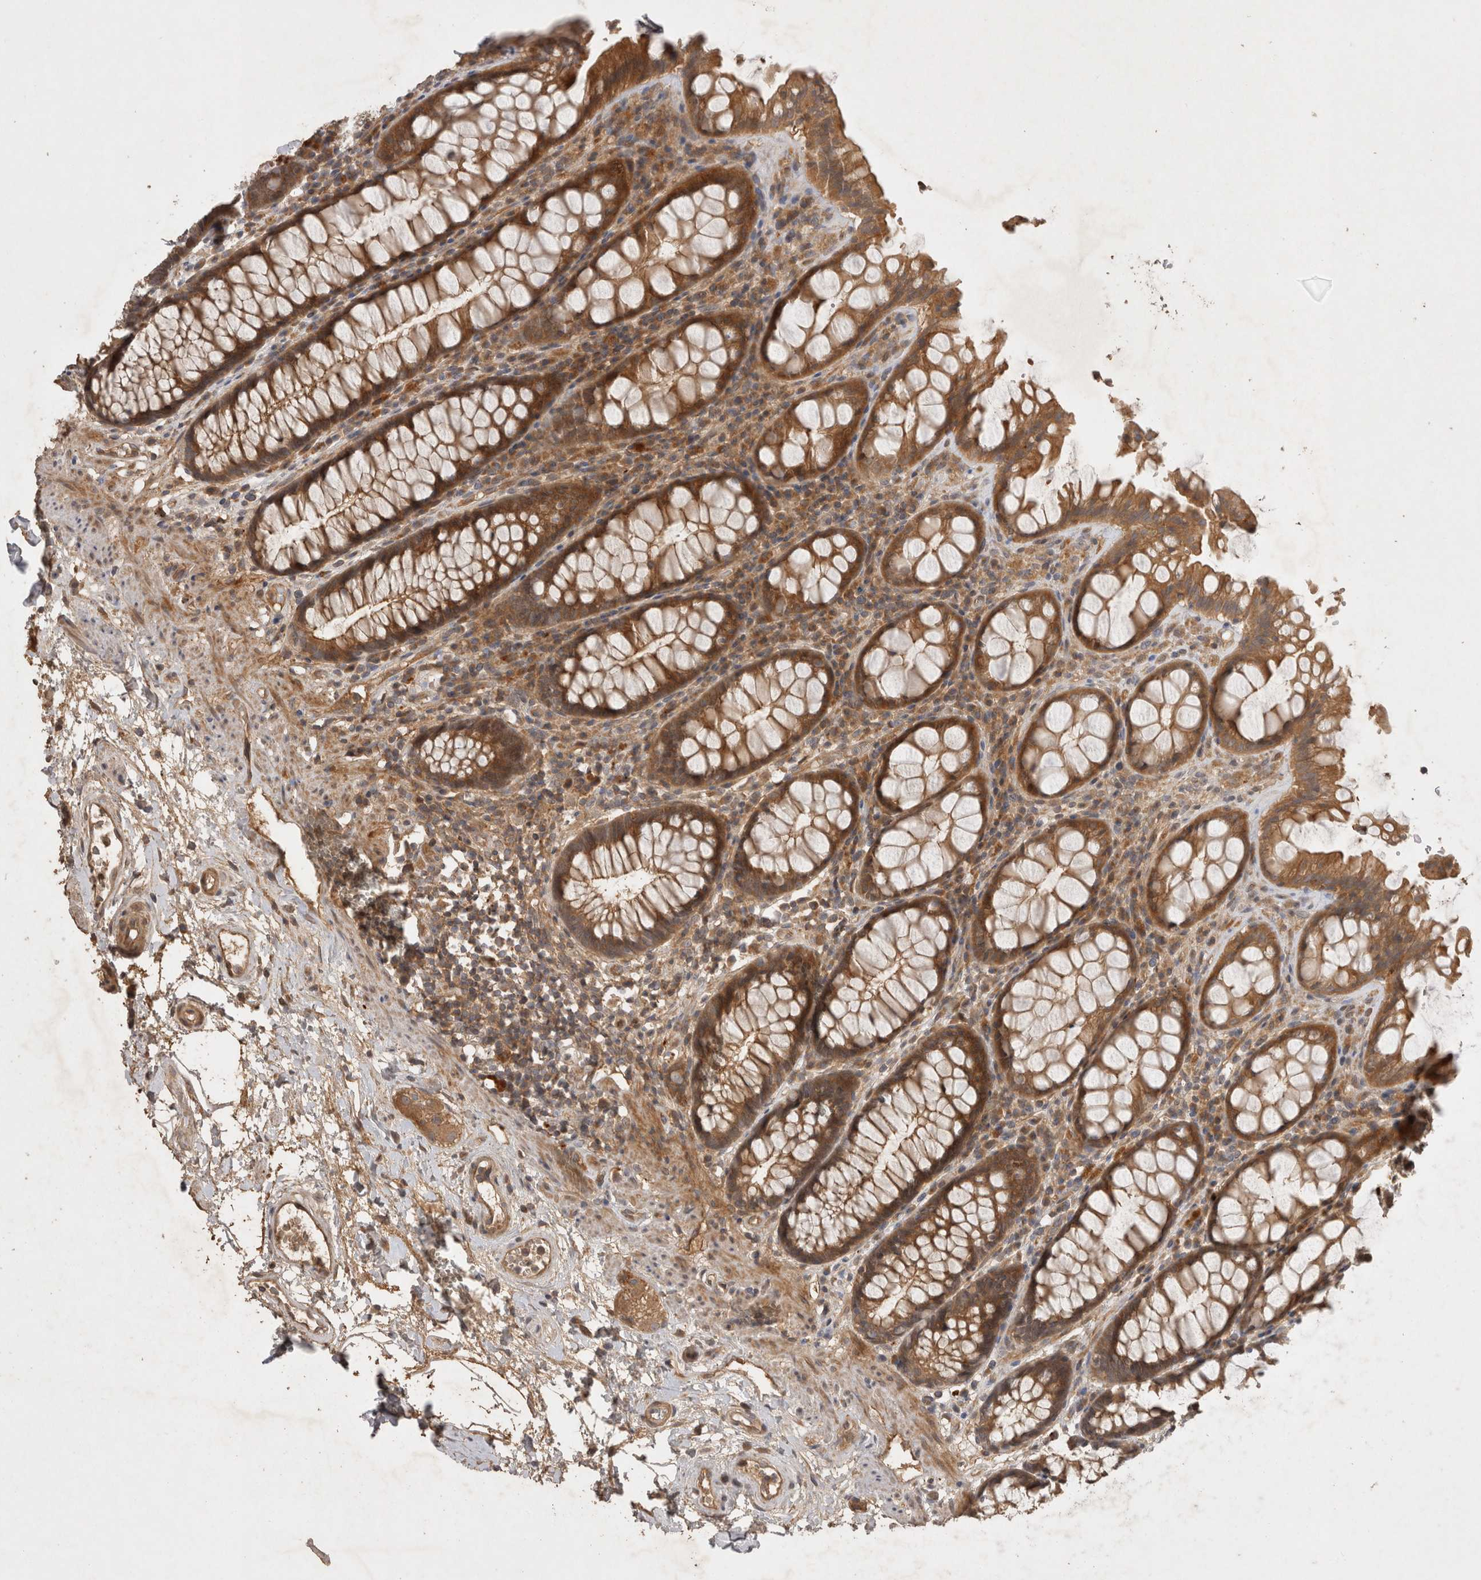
{"staining": {"intensity": "moderate", "quantity": ">75%", "location": "cytoplasmic/membranous"}, "tissue": "rectum", "cell_type": "Glandular cells", "image_type": "normal", "snomed": [{"axis": "morphology", "description": "Normal tissue, NOS"}, {"axis": "topography", "description": "Rectum"}], "caption": "DAB (3,3'-diaminobenzidine) immunohistochemical staining of benign rectum reveals moderate cytoplasmic/membranous protein expression in approximately >75% of glandular cells.", "gene": "PPP1R42", "patient": {"sex": "male", "age": 64}}